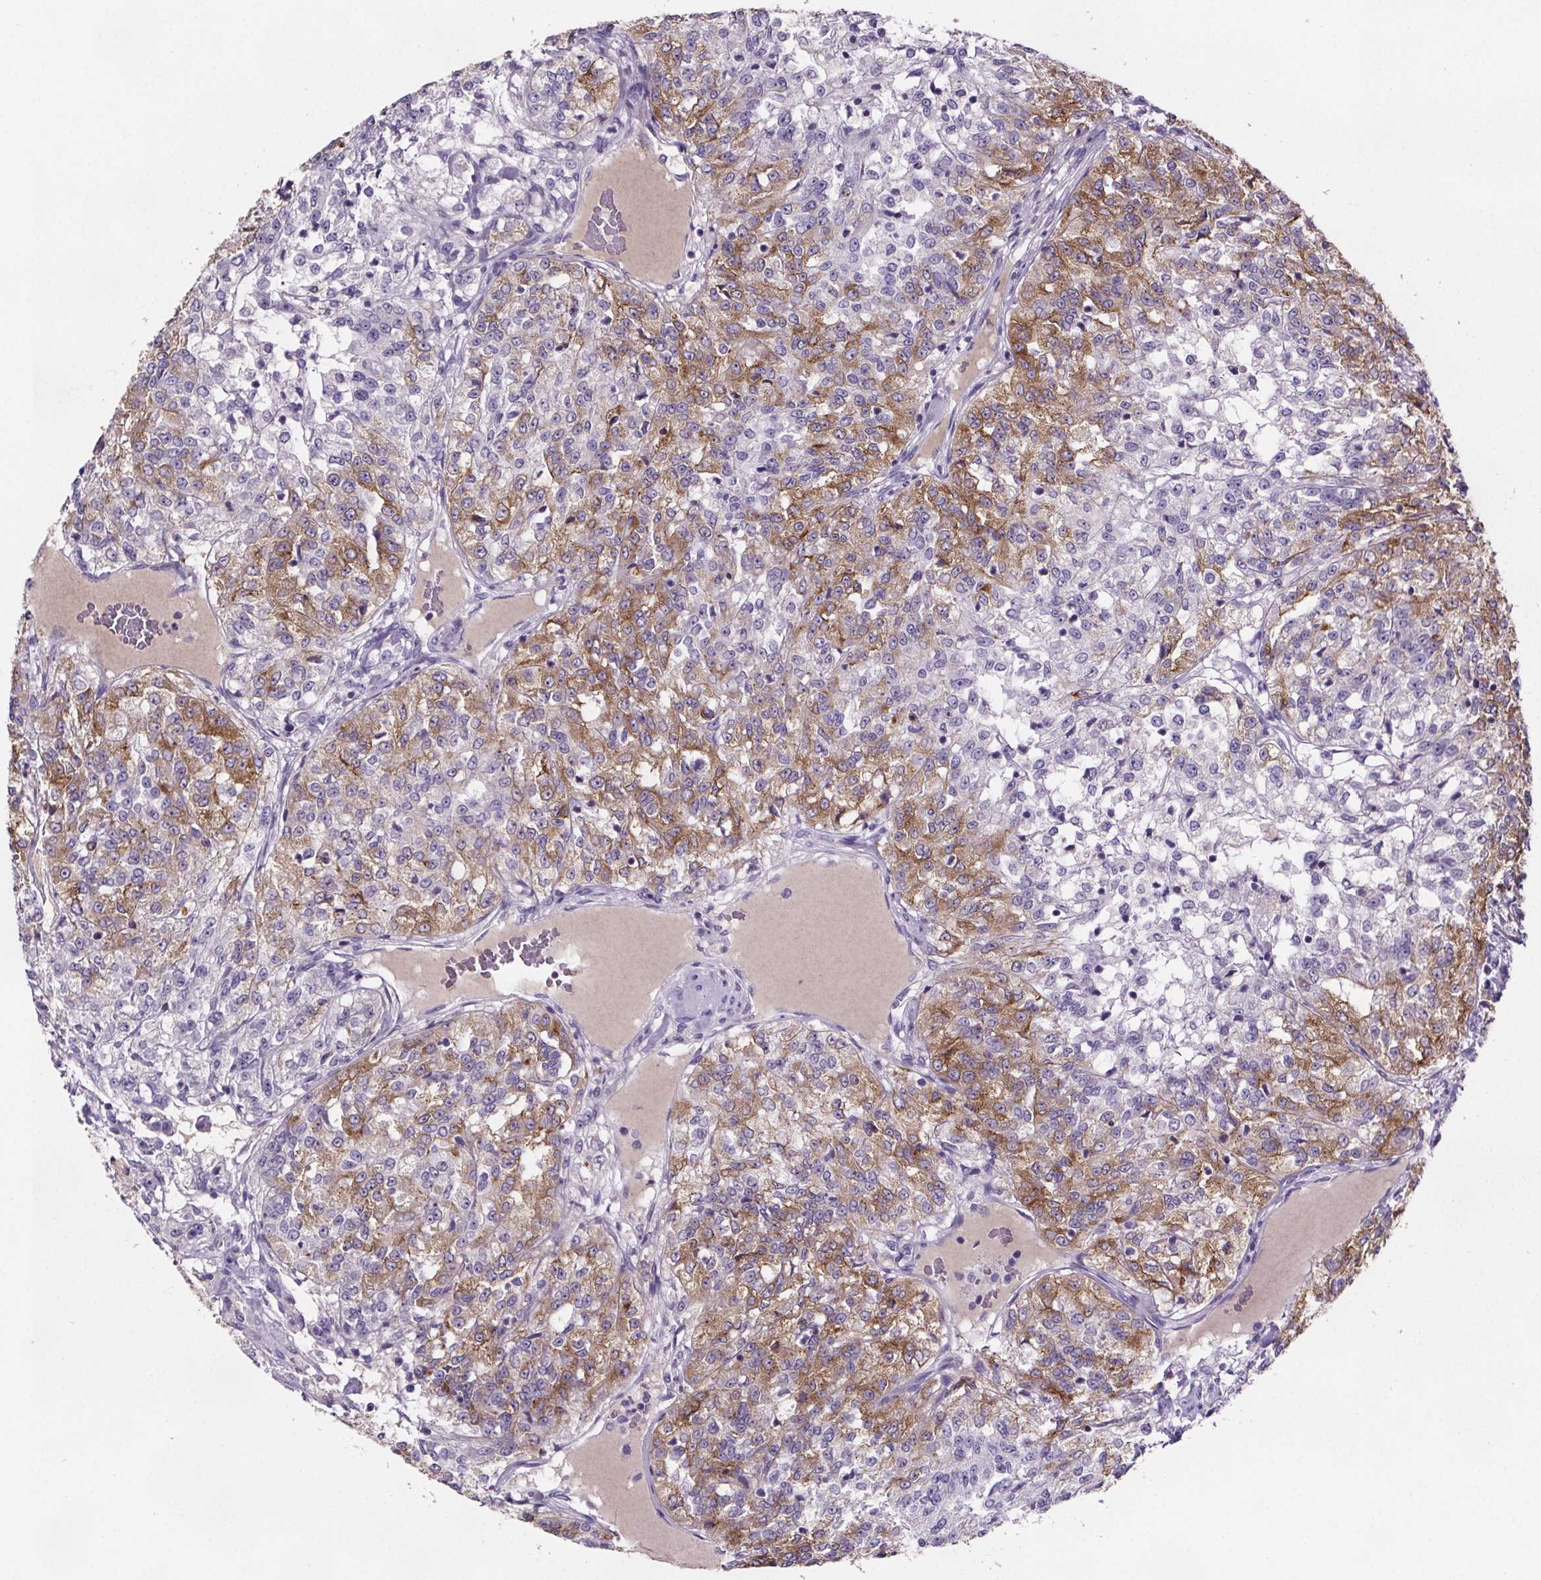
{"staining": {"intensity": "moderate", "quantity": "25%-75%", "location": "cytoplasmic/membranous"}, "tissue": "renal cancer", "cell_type": "Tumor cells", "image_type": "cancer", "snomed": [{"axis": "morphology", "description": "Adenocarcinoma, NOS"}, {"axis": "topography", "description": "Kidney"}], "caption": "Human renal cancer (adenocarcinoma) stained for a protein (brown) reveals moderate cytoplasmic/membranous positive staining in about 25%-75% of tumor cells.", "gene": "CUBN", "patient": {"sex": "female", "age": 63}}